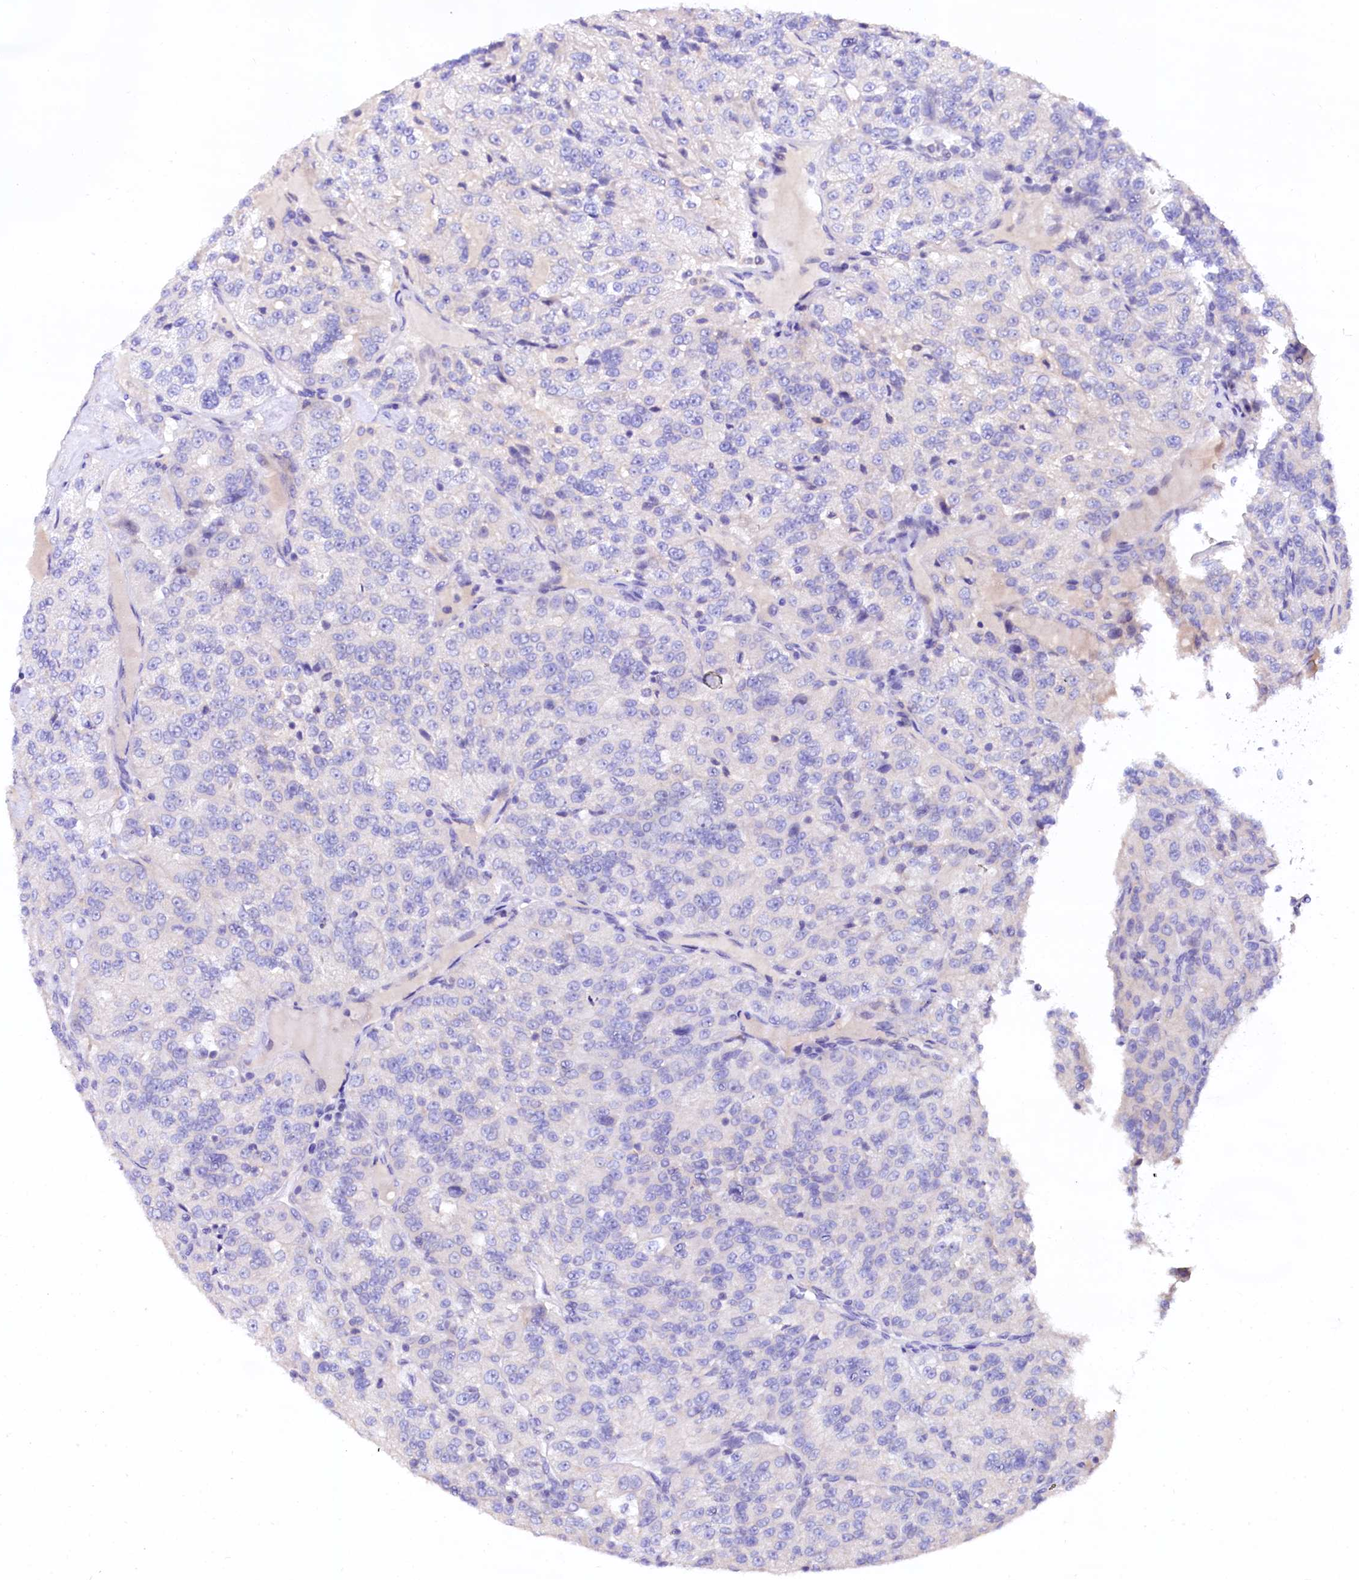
{"staining": {"intensity": "negative", "quantity": "none", "location": "none"}, "tissue": "renal cancer", "cell_type": "Tumor cells", "image_type": "cancer", "snomed": [{"axis": "morphology", "description": "Adenocarcinoma, NOS"}, {"axis": "topography", "description": "Kidney"}], "caption": "IHC photomicrograph of neoplastic tissue: human renal adenocarcinoma stained with DAB (3,3'-diaminobenzidine) shows no significant protein positivity in tumor cells.", "gene": "NALF1", "patient": {"sex": "female", "age": 63}}